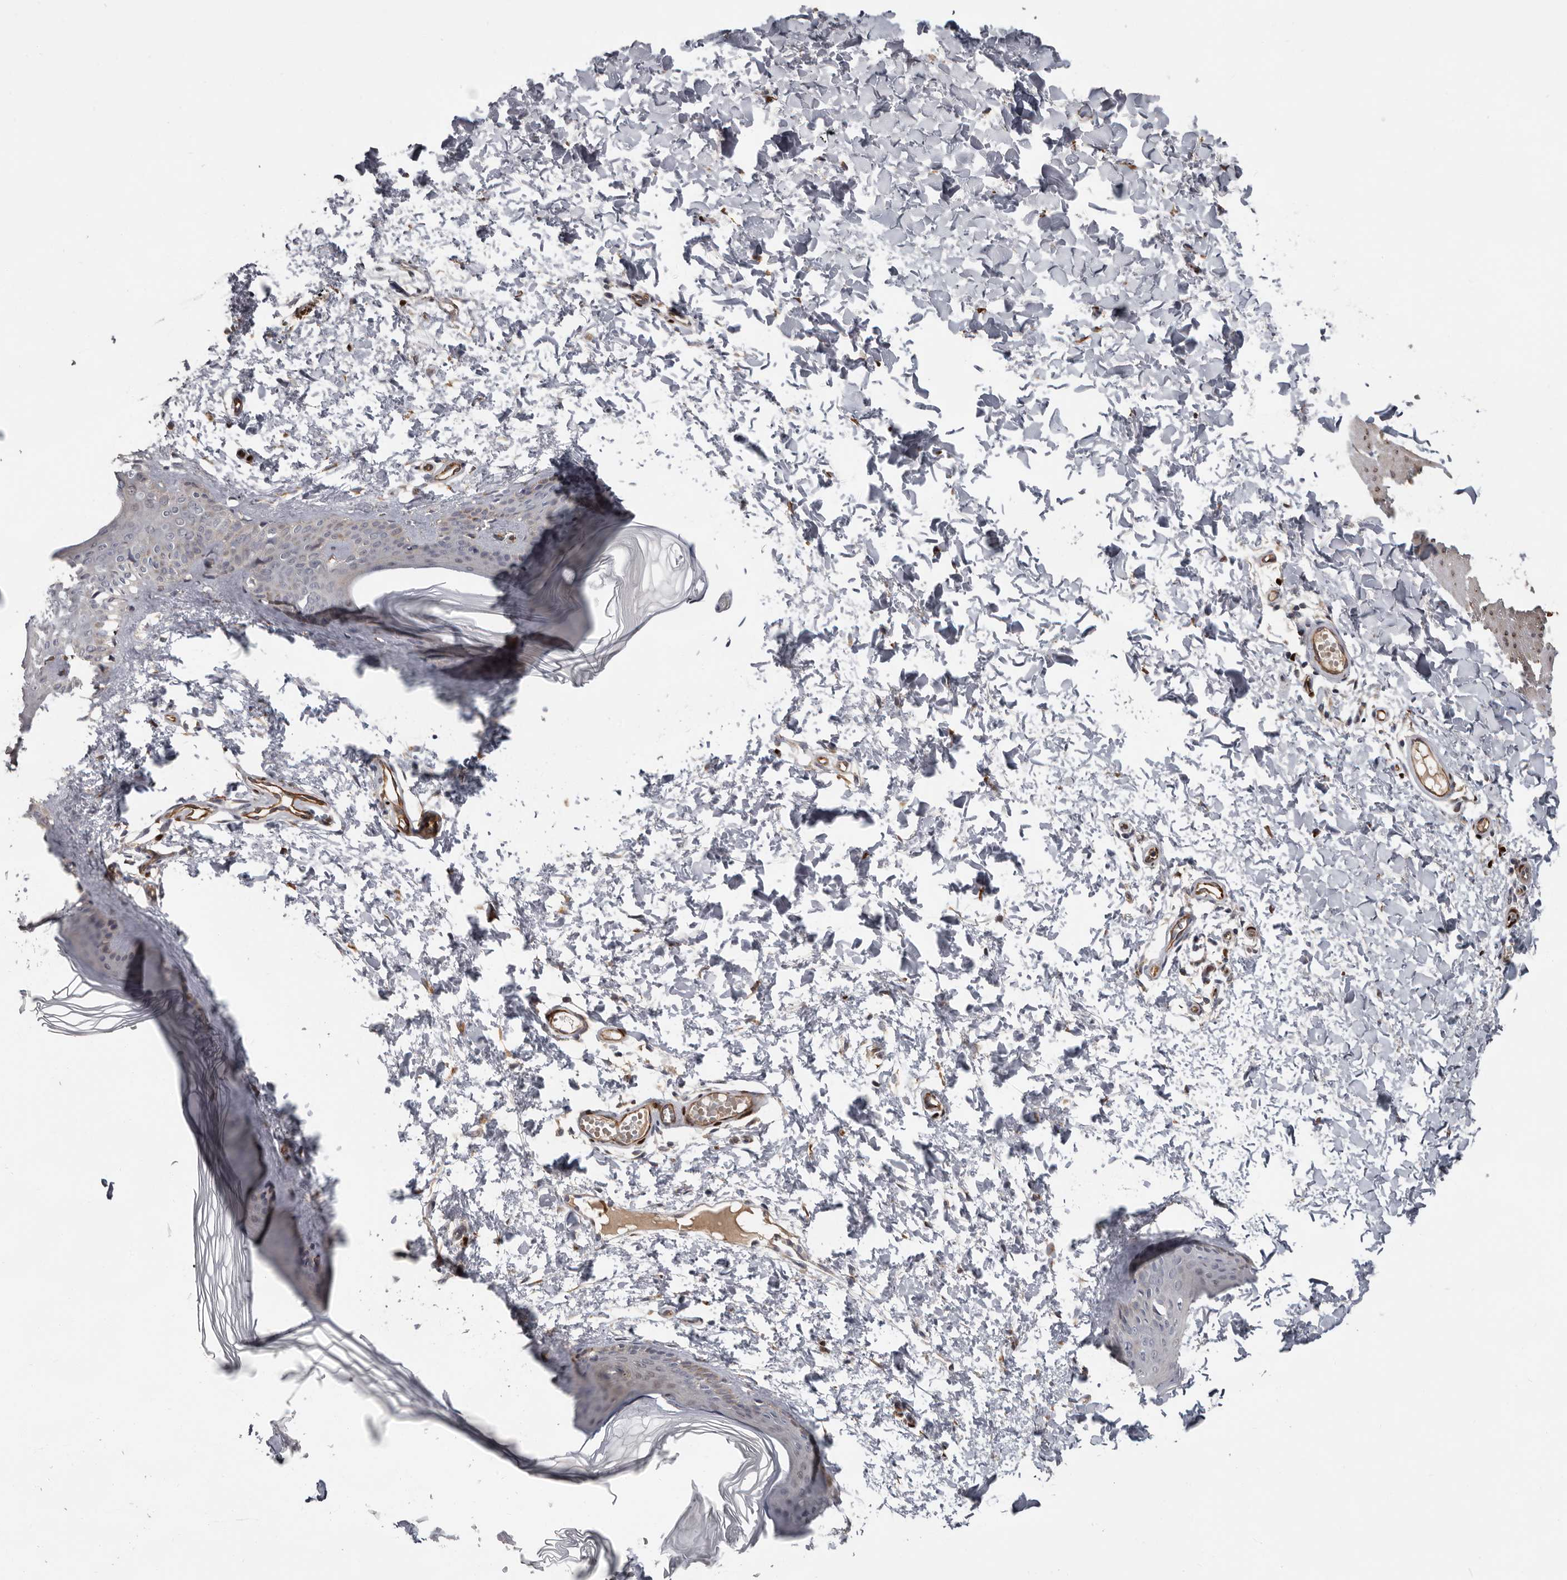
{"staining": {"intensity": "negative", "quantity": "none", "location": "none"}, "tissue": "skin", "cell_type": "Fibroblasts", "image_type": "normal", "snomed": [{"axis": "morphology", "description": "Normal tissue, NOS"}, {"axis": "topography", "description": "Skin"}], "caption": "A micrograph of skin stained for a protein exhibits no brown staining in fibroblasts. (DAB immunohistochemistry visualized using brightfield microscopy, high magnification).", "gene": "MTF1", "patient": {"sex": "female", "age": 27}}